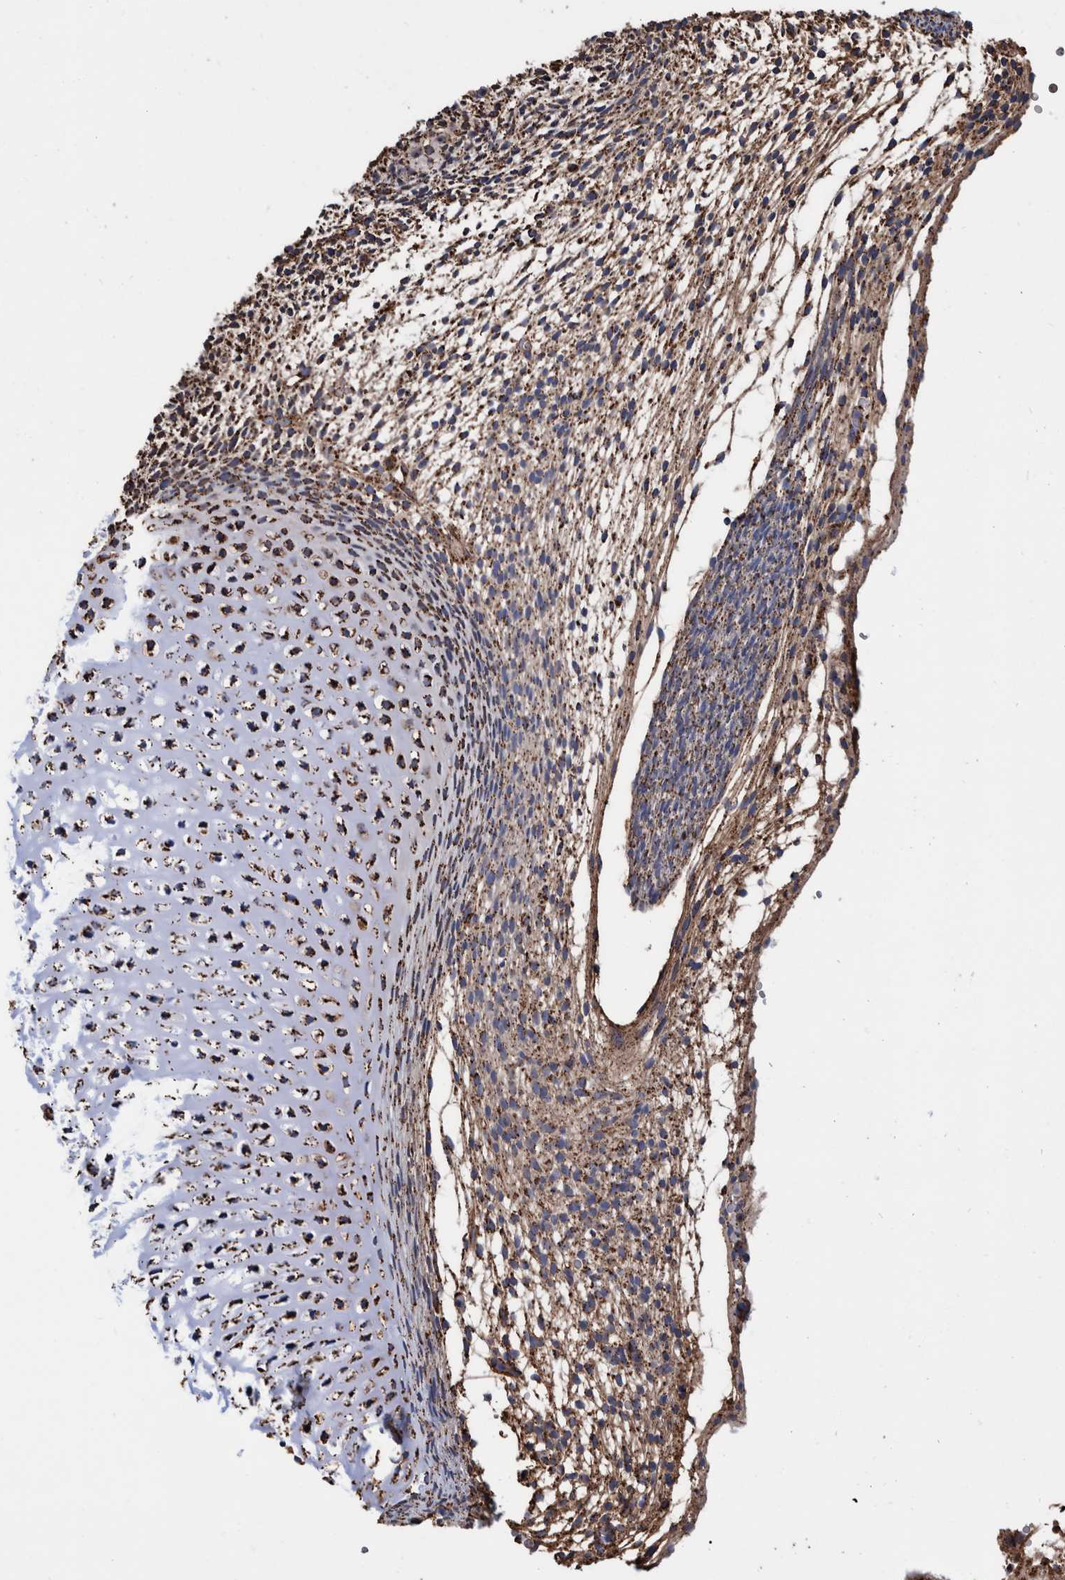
{"staining": {"intensity": "strong", "quantity": ">75%", "location": "cytoplasmic/membranous"}, "tissue": "placenta", "cell_type": "Decidual cells", "image_type": "normal", "snomed": [{"axis": "morphology", "description": "Normal tissue, NOS"}, {"axis": "topography", "description": "Placenta"}], "caption": "Immunohistochemical staining of benign placenta exhibits strong cytoplasmic/membranous protein staining in approximately >75% of decidual cells.", "gene": "VPS26C", "patient": {"sex": "female", "age": 18}}